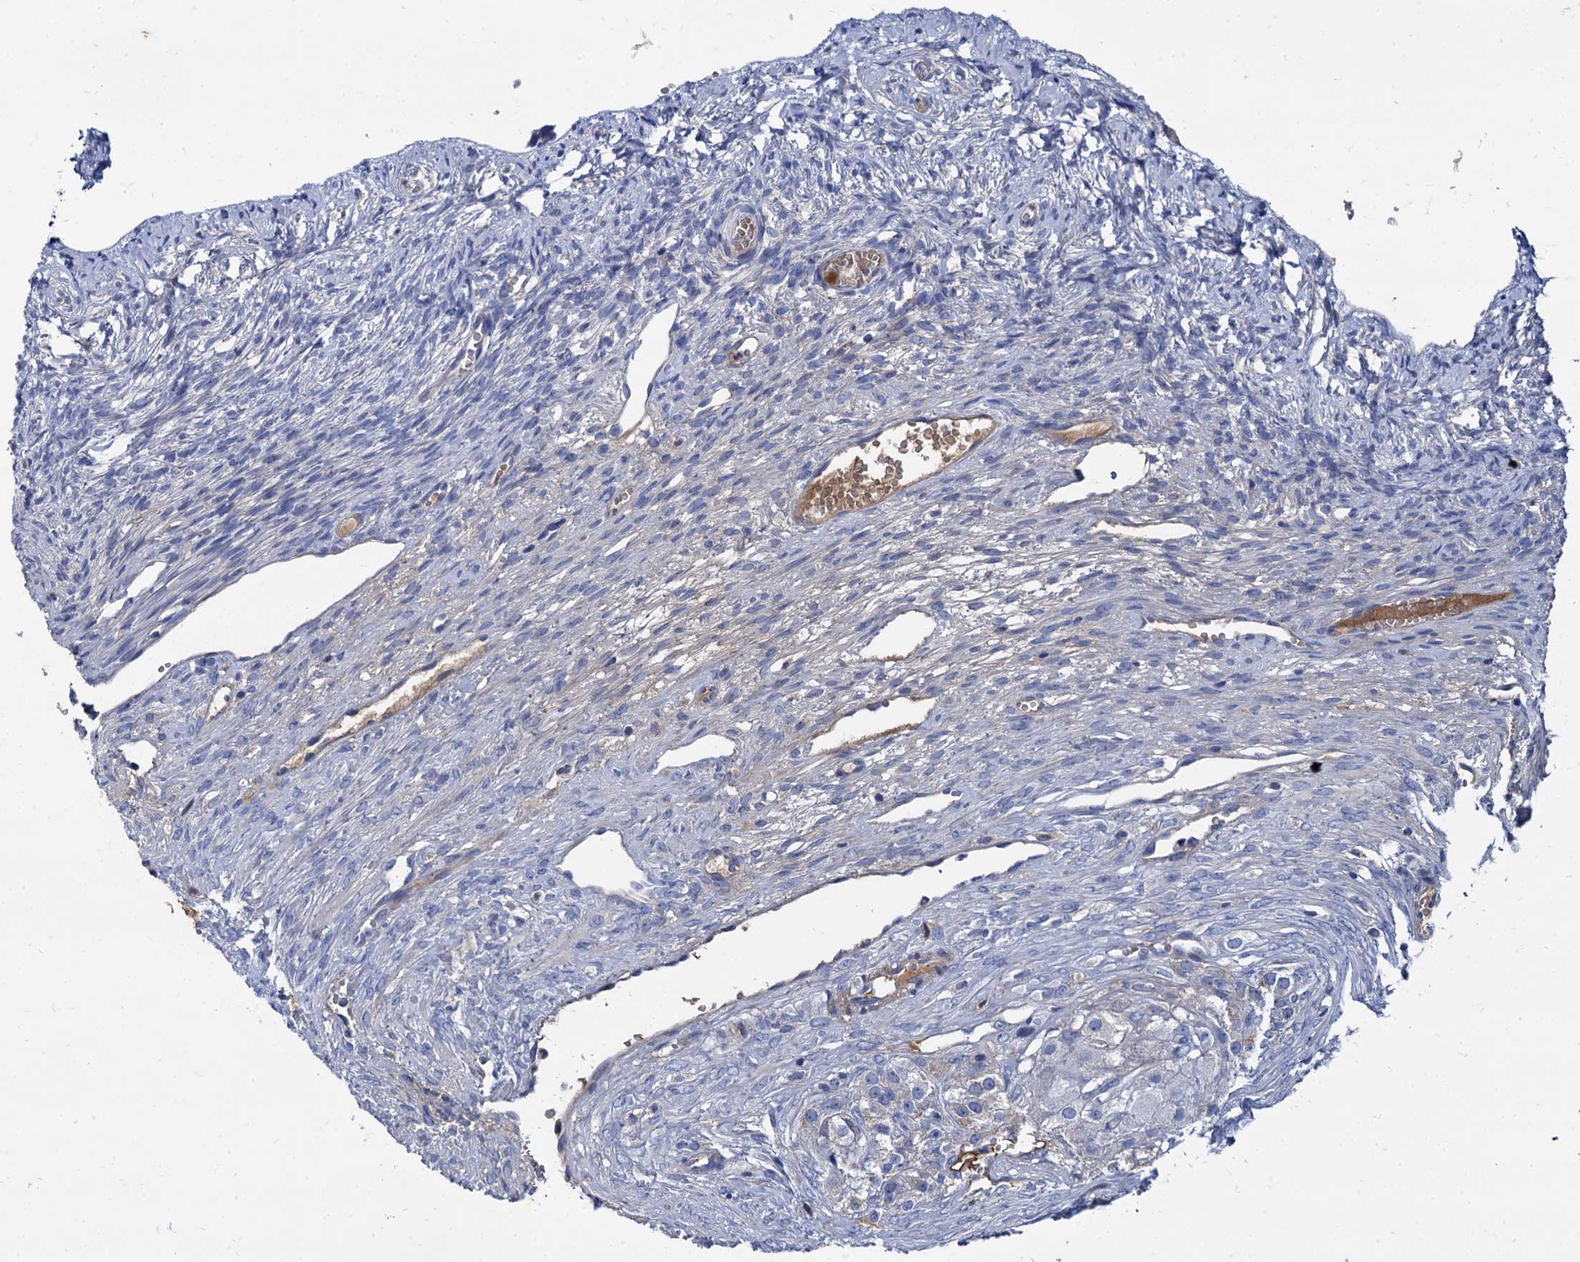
{"staining": {"intensity": "weak", "quantity": "<25%", "location": "cytoplasmic/membranous"}, "tissue": "ovary", "cell_type": "Follicle cells", "image_type": "normal", "snomed": [{"axis": "morphology", "description": "Normal tissue, NOS"}, {"axis": "topography", "description": "Ovary"}], "caption": "Immunohistochemistry (IHC) of unremarkable human ovary shows no positivity in follicle cells.", "gene": "TMEM72", "patient": {"sex": "female", "age": 51}}